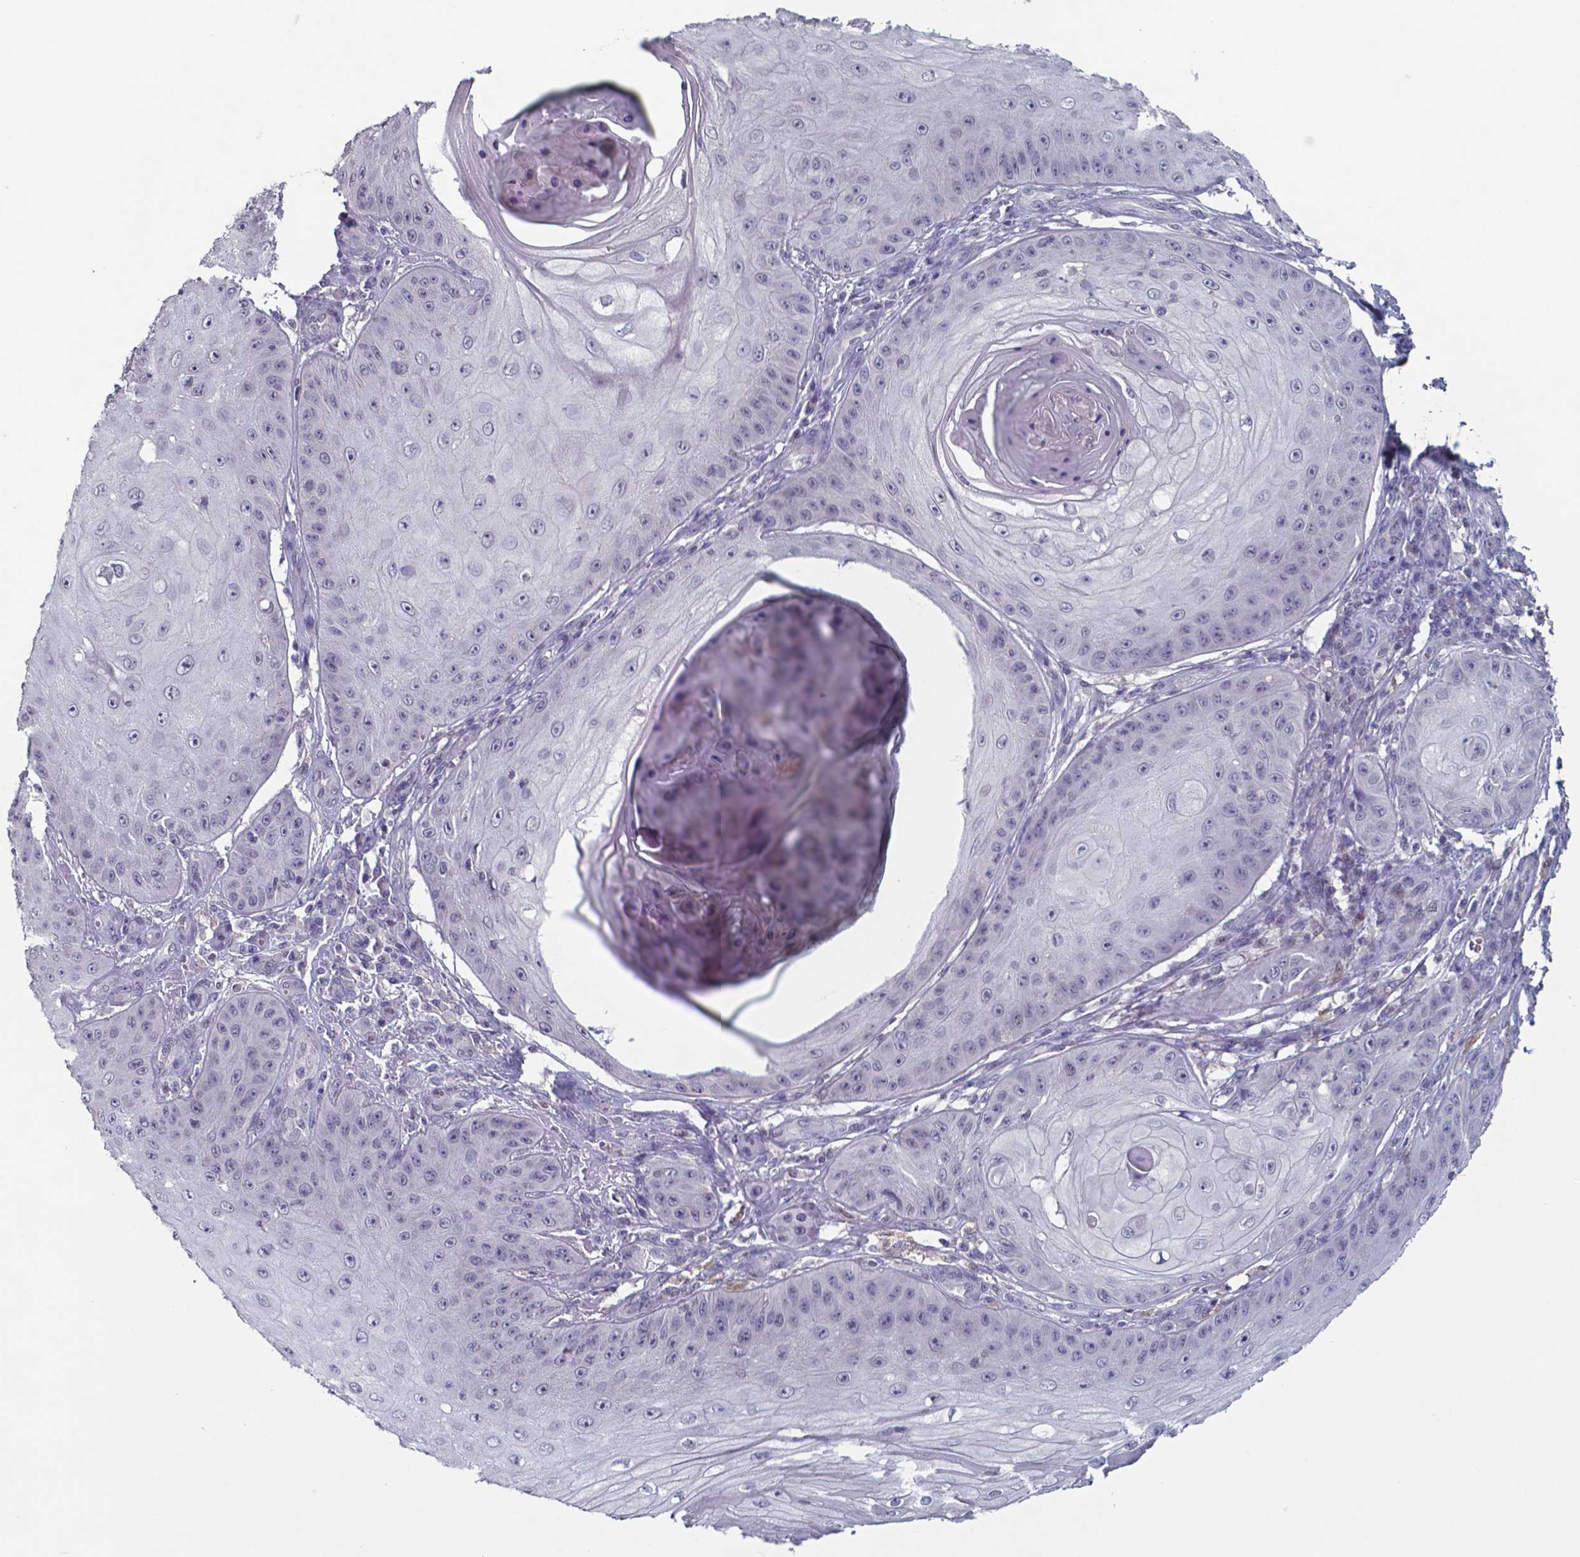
{"staining": {"intensity": "negative", "quantity": "none", "location": "none"}, "tissue": "skin cancer", "cell_type": "Tumor cells", "image_type": "cancer", "snomed": [{"axis": "morphology", "description": "Squamous cell carcinoma, NOS"}, {"axis": "topography", "description": "Skin"}], "caption": "An IHC histopathology image of skin squamous cell carcinoma is shown. There is no staining in tumor cells of skin squamous cell carcinoma.", "gene": "TDP2", "patient": {"sex": "male", "age": 70}}